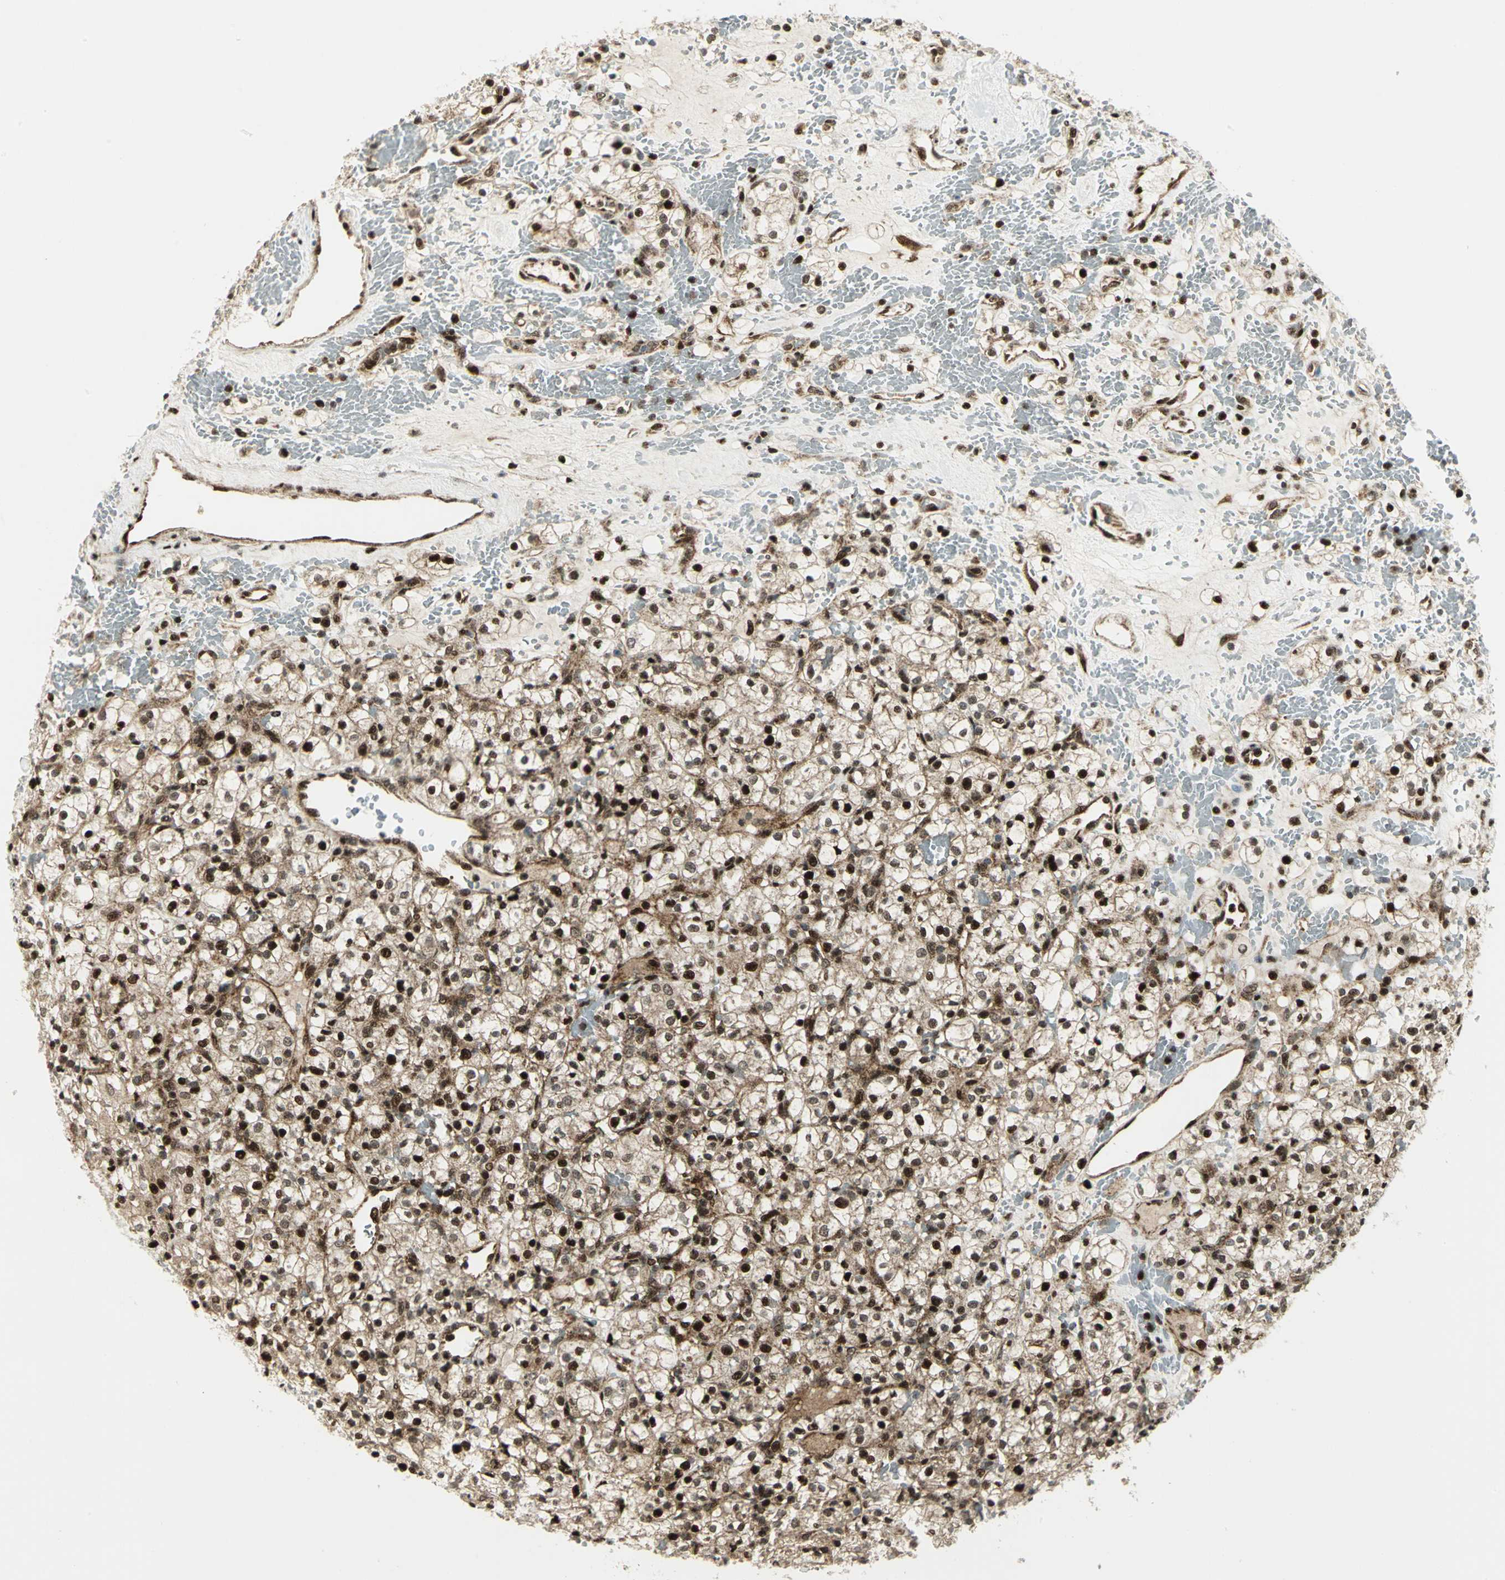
{"staining": {"intensity": "strong", "quantity": ">75%", "location": "cytoplasmic/membranous,nuclear"}, "tissue": "renal cancer", "cell_type": "Tumor cells", "image_type": "cancer", "snomed": [{"axis": "morphology", "description": "Adenocarcinoma, NOS"}, {"axis": "topography", "description": "Kidney"}], "caption": "Renal cancer tissue reveals strong cytoplasmic/membranous and nuclear staining in about >75% of tumor cells", "gene": "COPS5", "patient": {"sex": "female", "age": 60}}